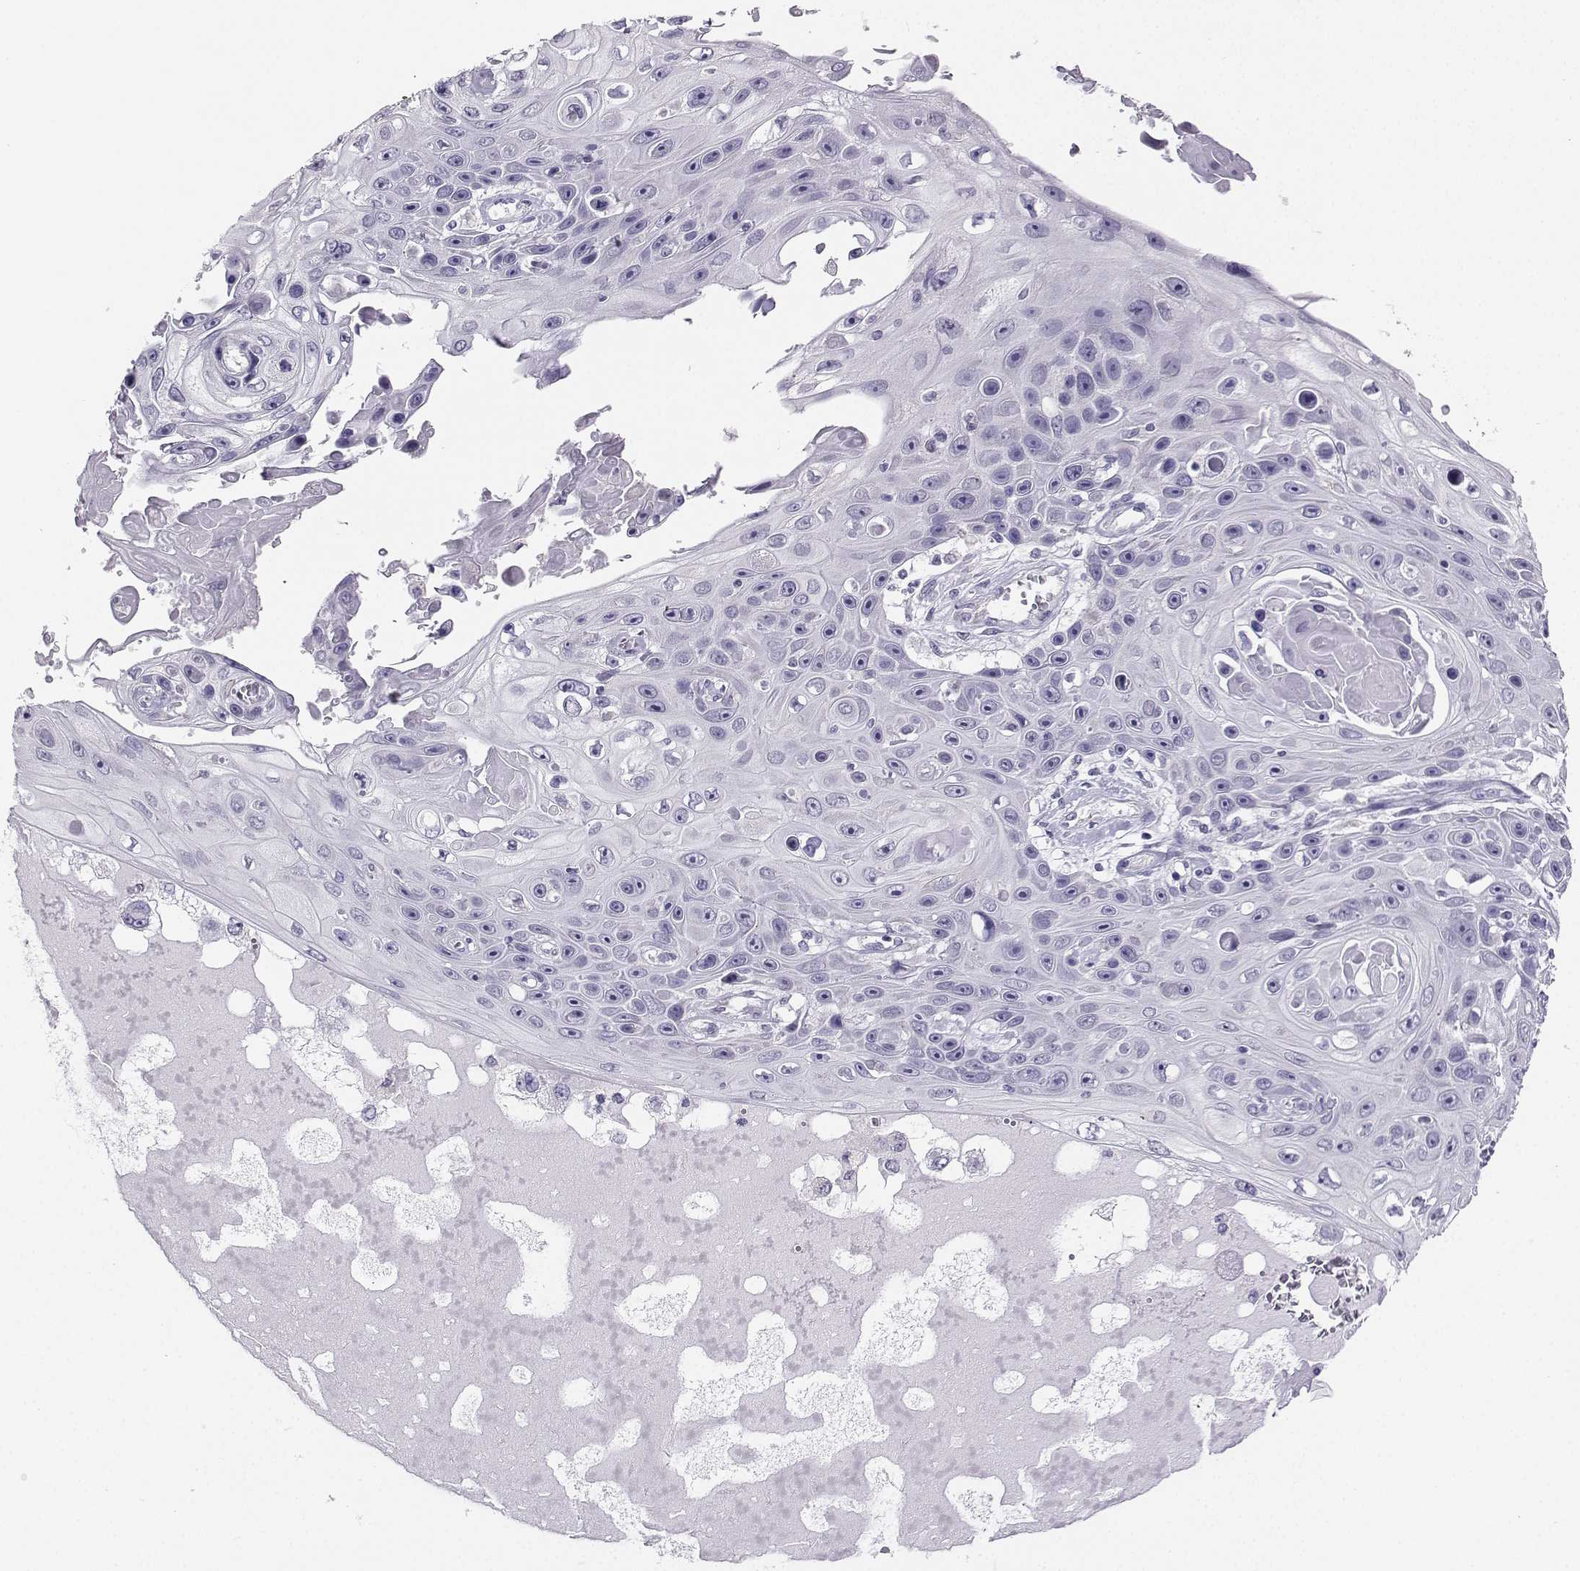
{"staining": {"intensity": "negative", "quantity": "none", "location": "none"}, "tissue": "skin cancer", "cell_type": "Tumor cells", "image_type": "cancer", "snomed": [{"axis": "morphology", "description": "Squamous cell carcinoma, NOS"}, {"axis": "topography", "description": "Skin"}], "caption": "Tumor cells show no significant protein staining in skin cancer.", "gene": "AVP", "patient": {"sex": "male", "age": 82}}